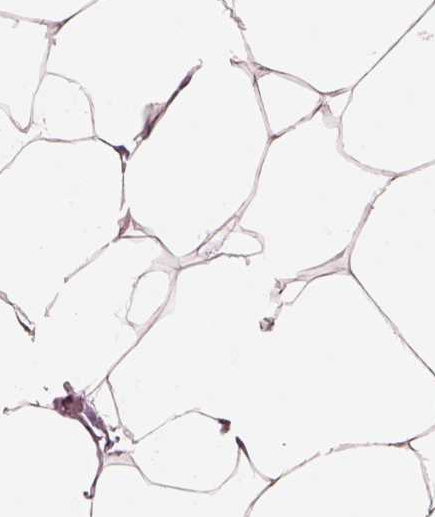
{"staining": {"intensity": "negative", "quantity": "none", "location": "none"}, "tissue": "breast", "cell_type": "Adipocytes", "image_type": "normal", "snomed": [{"axis": "morphology", "description": "Normal tissue, NOS"}, {"axis": "topography", "description": "Breast"}], "caption": "IHC of benign human breast demonstrates no expression in adipocytes. (Brightfield microscopy of DAB immunohistochemistry (IHC) at high magnification).", "gene": "ELSPBP1", "patient": {"sex": "female", "age": 32}}